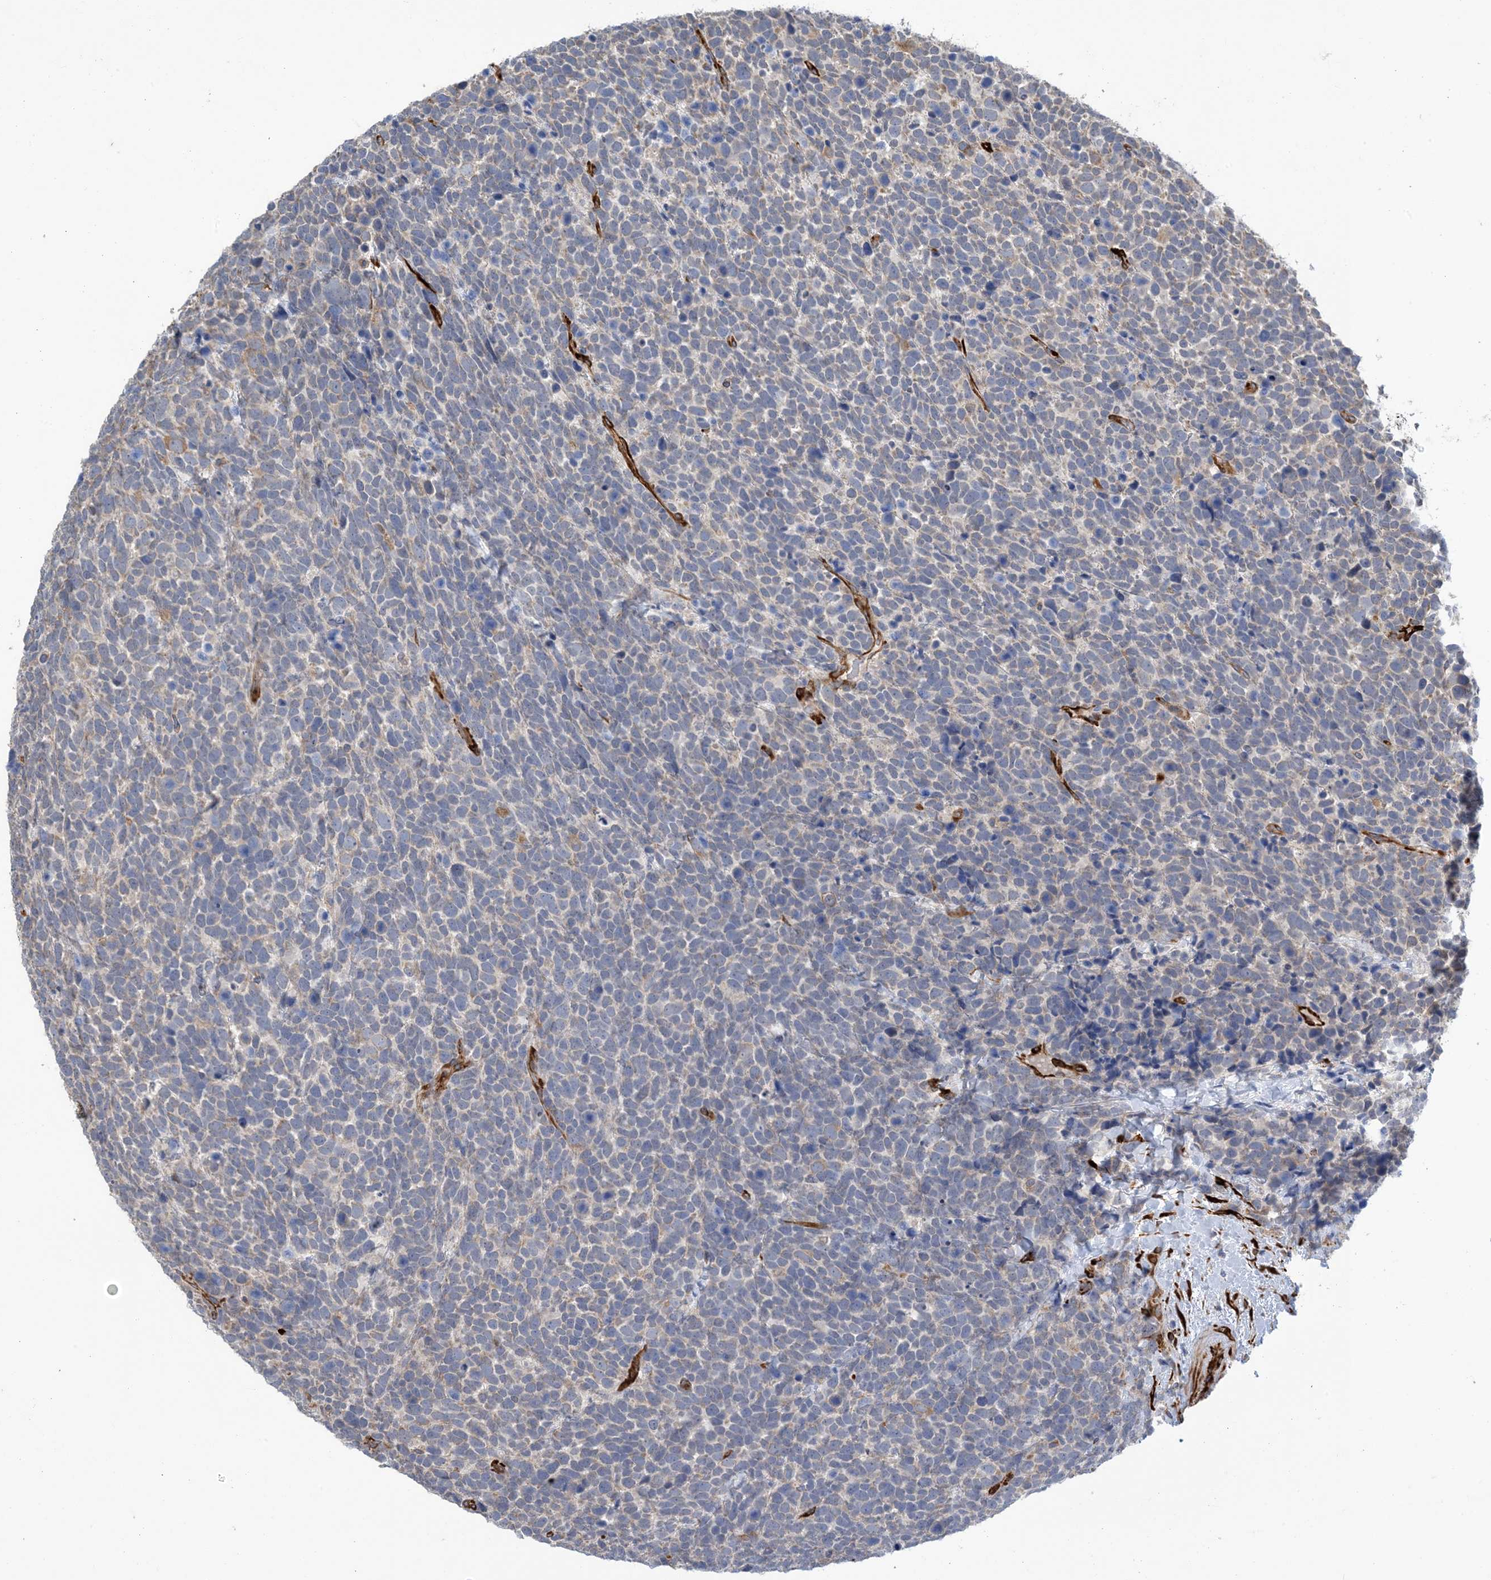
{"staining": {"intensity": "negative", "quantity": "none", "location": "none"}, "tissue": "urothelial cancer", "cell_type": "Tumor cells", "image_type": "cancer", "snomed": [{"axis": "morphology", "description": "Urothelial carcinoma, High grade"}, {"axis": "topography", "description": "Urinary bladder"}], "caption": "IHC of human urothelial cancer exhibits no positivity in tumor cells. (IHC, brightfield microscopy, high magnification).", "gene": "ZBTB45", "patient": {"sex": "female", "age": 82}}